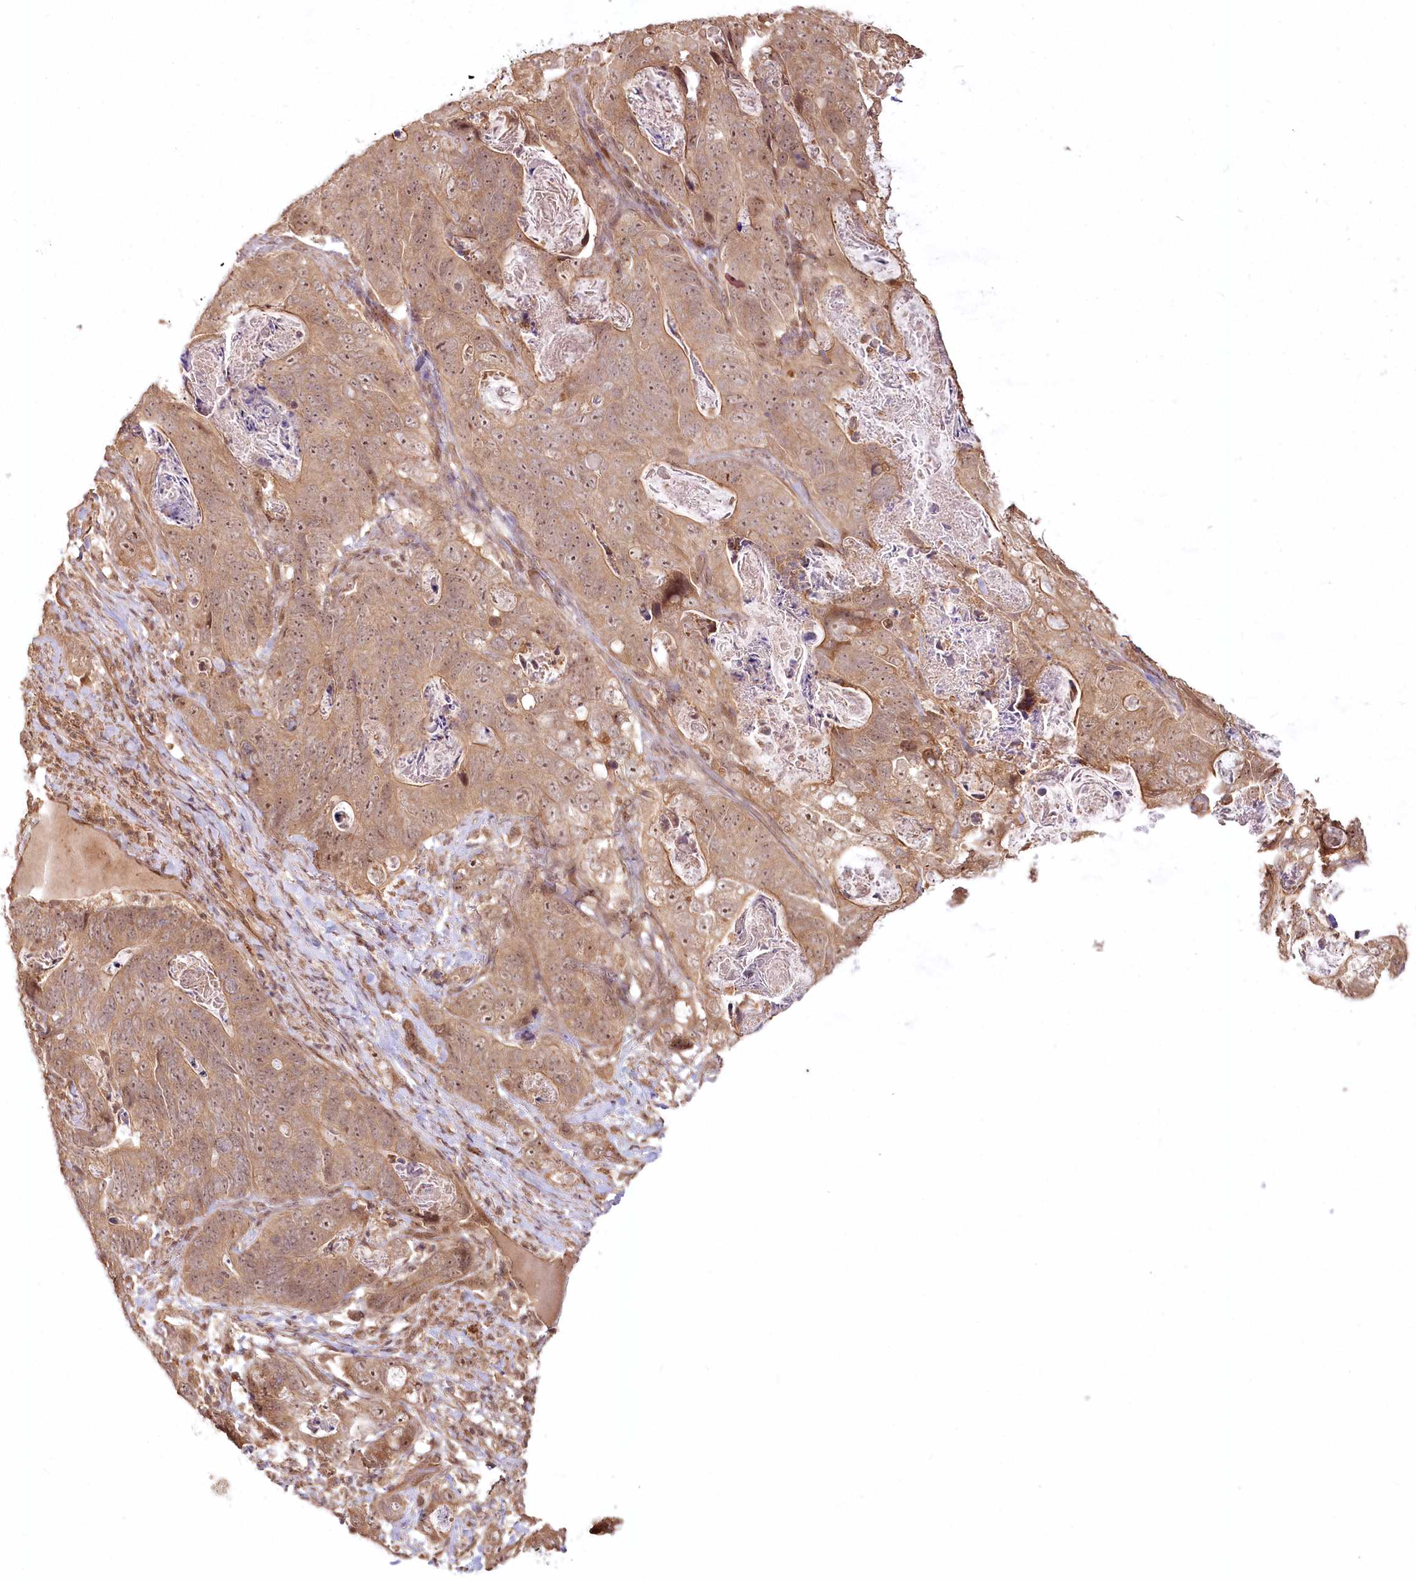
{"staining": {"intensity": "moderate", "quantity": ">75%", "location": "cytoplasmic/membranous,nuclear"}, "tissue": "stomach cancer", "cell_type": "Tumor cells", "image_type": "cancer", "snomed": [{"axis": "morphology", "description": "Normal tissue, NOS"}, {"axis": "morphology", "description": "Adenocarcinoma, NOS"}, {"axis": "topography", "description": "Stomach"}], "caption": "This image reveals stomach cancer (adenocarcinoma) stained with immunohistochemistry to label a protein in brown. The cytoplasmic/membranous and nuclear of tumor cells show moderate positivity for the protein. Nuclei are counter-stained blue.", "gene": "R3HDM2", "patient": {"sex": "female", "age": 89}}